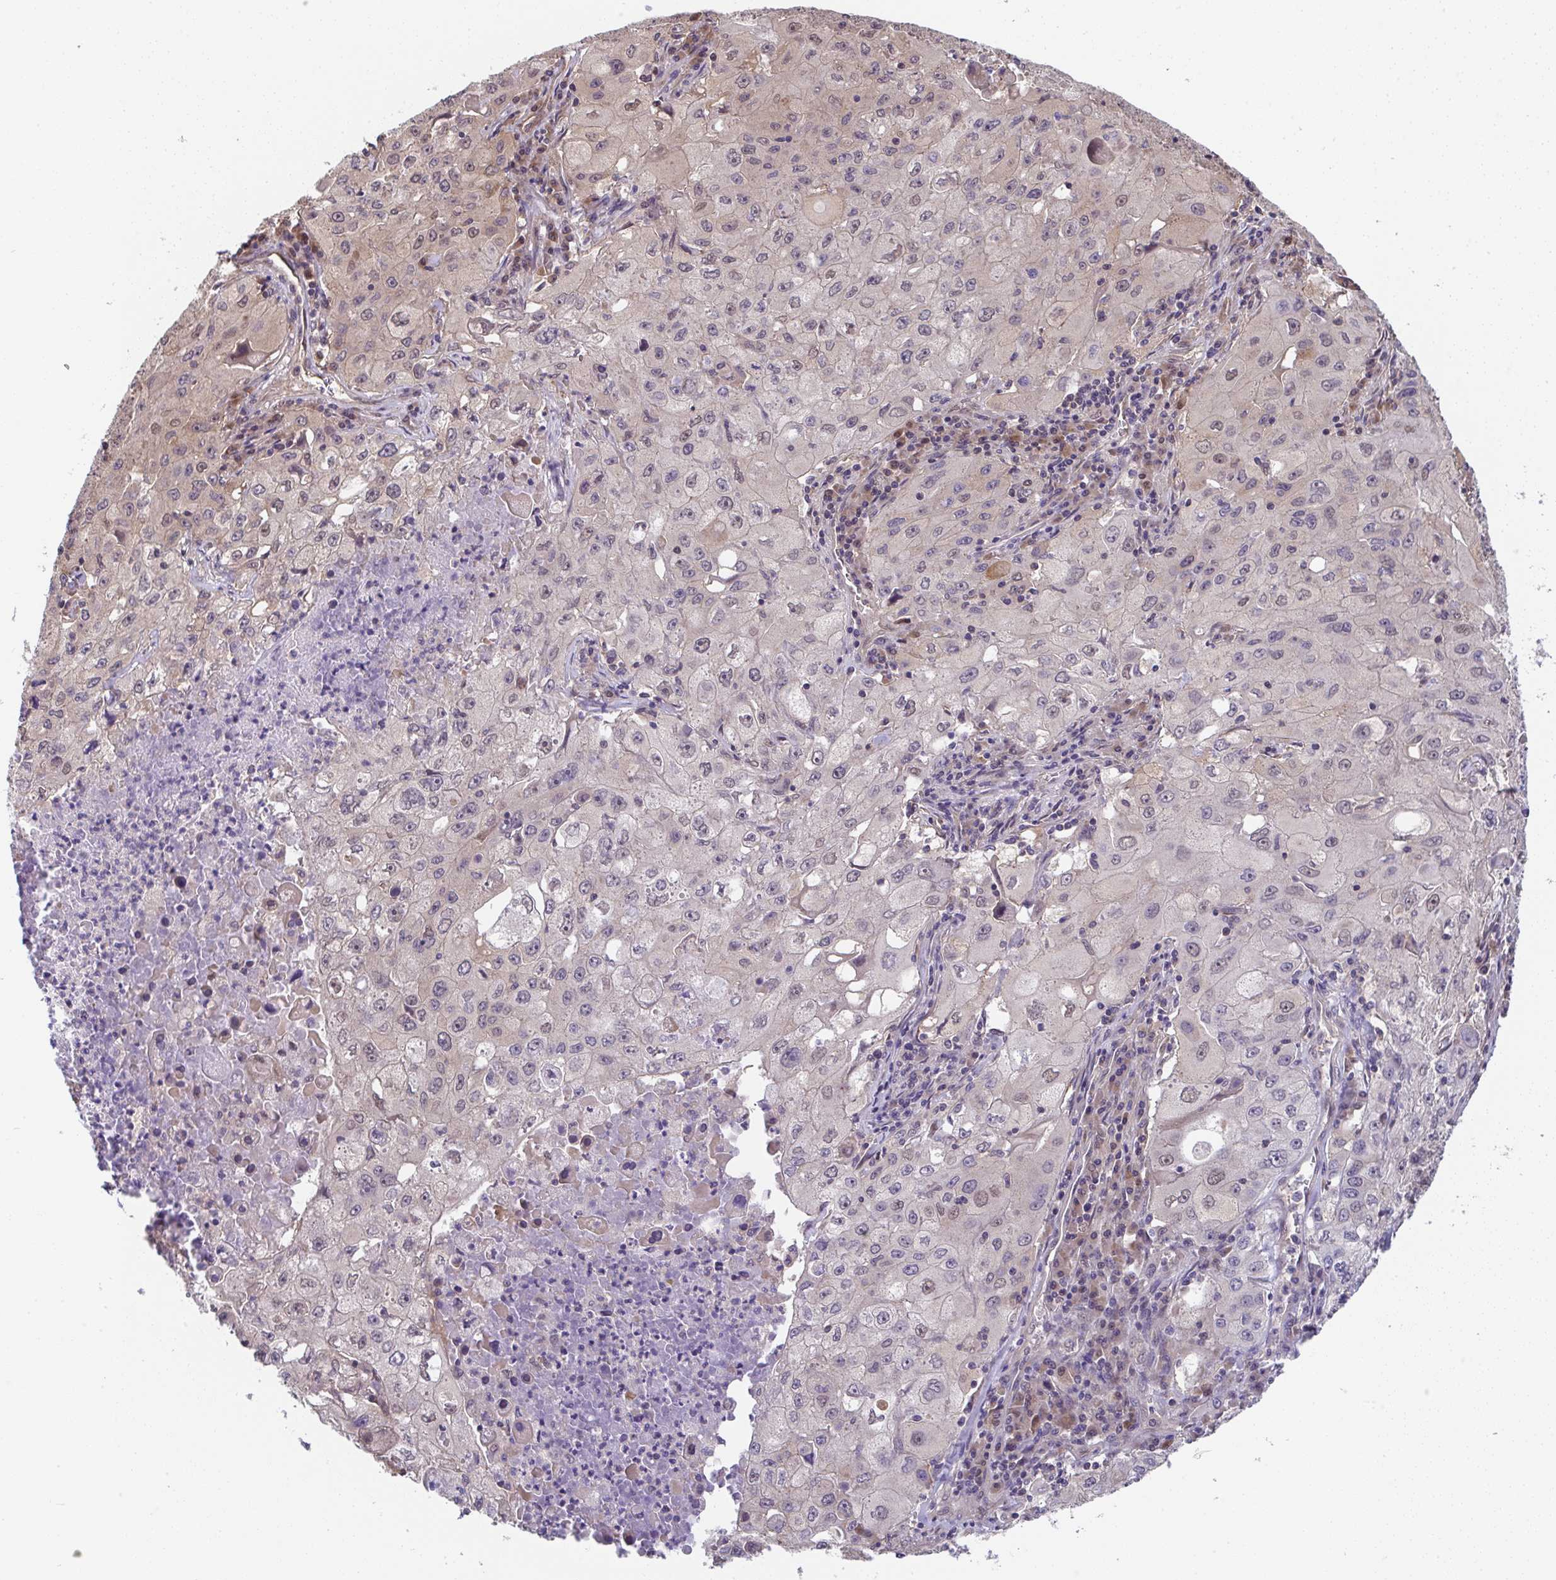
{"staining": {"intensity": "weak", "quantity": "25%-75%", "location": "cytoplasmic/membranous,nuclear"}, "tissue": "lung cancer", "cell_type": "Tumor cells", "image_type": "cancer", "snomed": [{"axis": "morphology", "description": "Squamous cell carcinoma, NOS"}, {"axis": "topography", "description": "Lung"}], "caption": "Weak cytoplasmic/membranous and nuclear positivity for a protein is identified in approximately 25%-75% of tumor cells of lung squamous cell carcinoma using immunohistochemistry.", "gene": "ZNF696", "patient": {"sex": "male", "age": 63}}